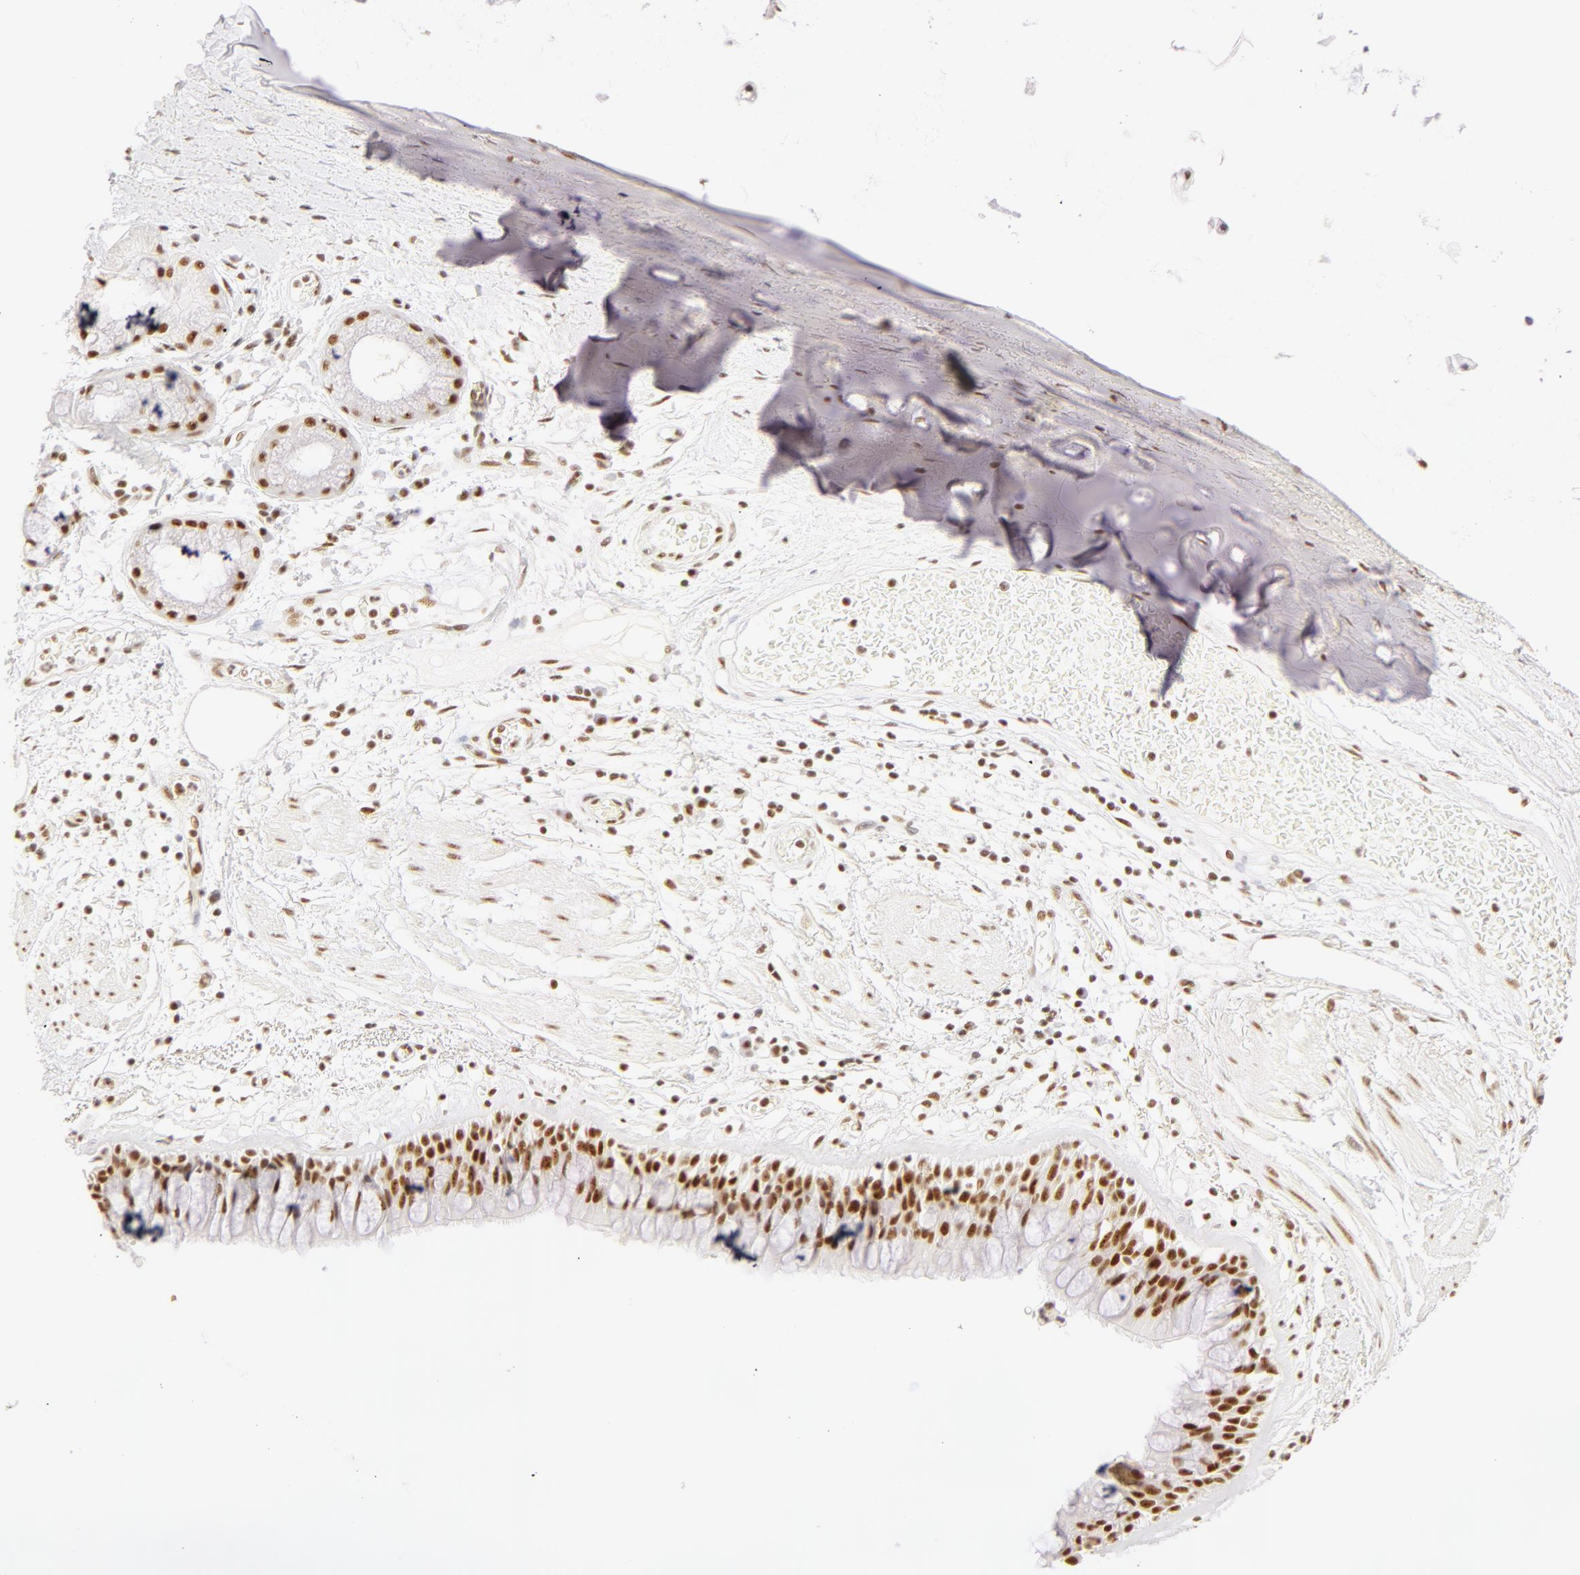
{"staining": {"intensity": "moderate", "quantity": ">75%", "location": "nuclear"}, "tissue": "bronchus", "cell_type": "Respiratory epithelial cells", "image_type": "normal", "snomed": [{"axis": "morphology", "description": "Normal tissue, NOS"}, {"axis": "topography", "description": "Bronchus"}, {"axis": "topography", "description": "Lung"}], "caption": "A medium amount of moderate nuclear positivity is present in about >75% of respiratory epithelial cells in benign bronchus.", "gene": "RBM39", "patient": {"sex": "female", "age": 57}}